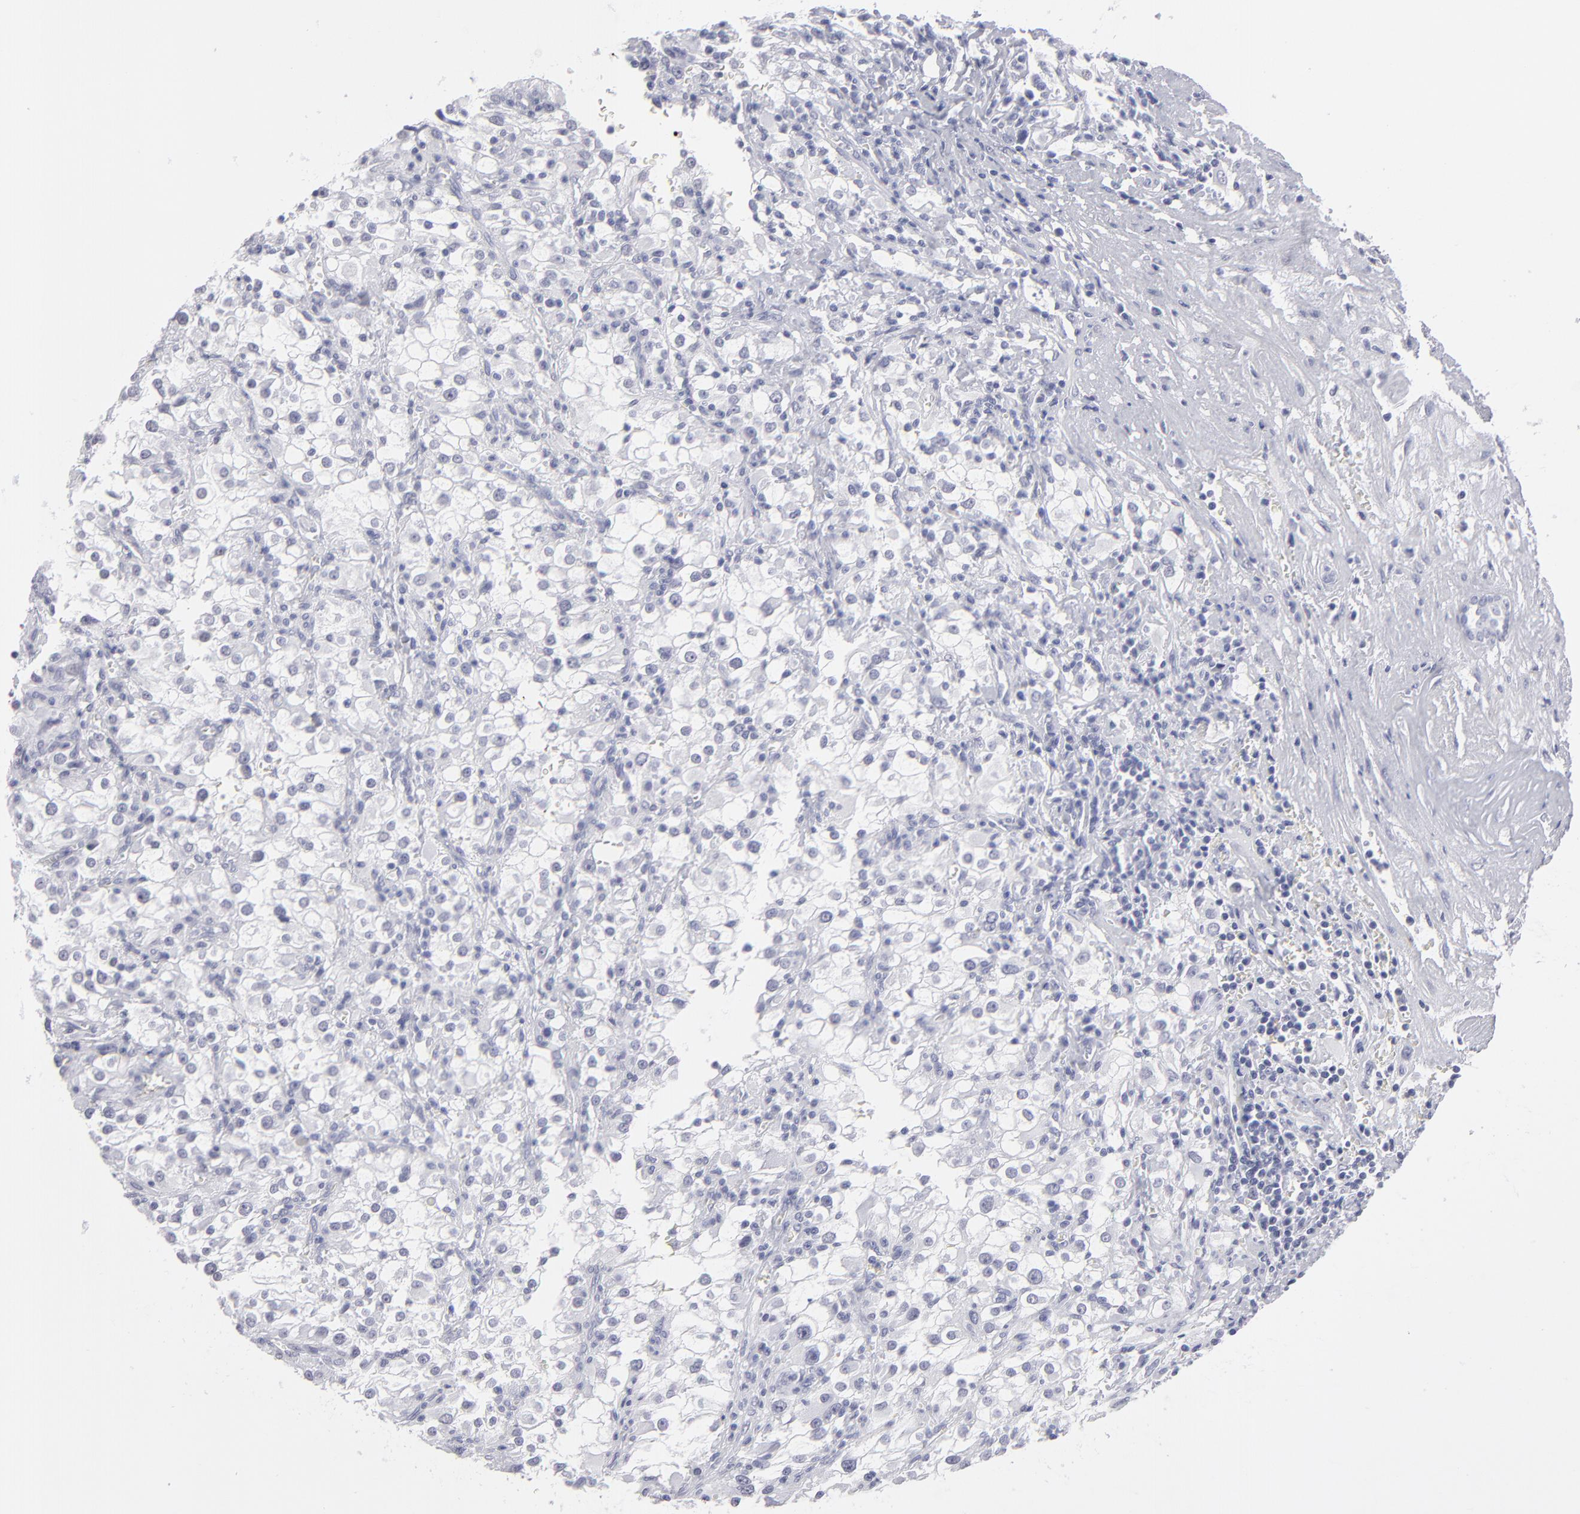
{"staining": {"intensity": "negative", "quantity": "none", "location": "none"}, "tissue": "renal cancer", "cell_type": "Tumor cells", "image_type": "cancer", "snomed": [{"axis": "morphology", "description": "Adenocarcinoma, NOS"}, {"axis": "topography", "description": "Kidney"}], "caption": "This photomicrograph is of renal cancer (adenocarcinoma) stained with IHC to label a protein in brown with the nuclei are counter-stained blue. There is no positivity in tumor cells. (Stains: DAB immunohistochemistry with hematoxylin counter stain, Microscopy: brightfield microscopy at high magnification).", "gene": "ALDOB", "patient": {"sex": "female", "age": 52}}